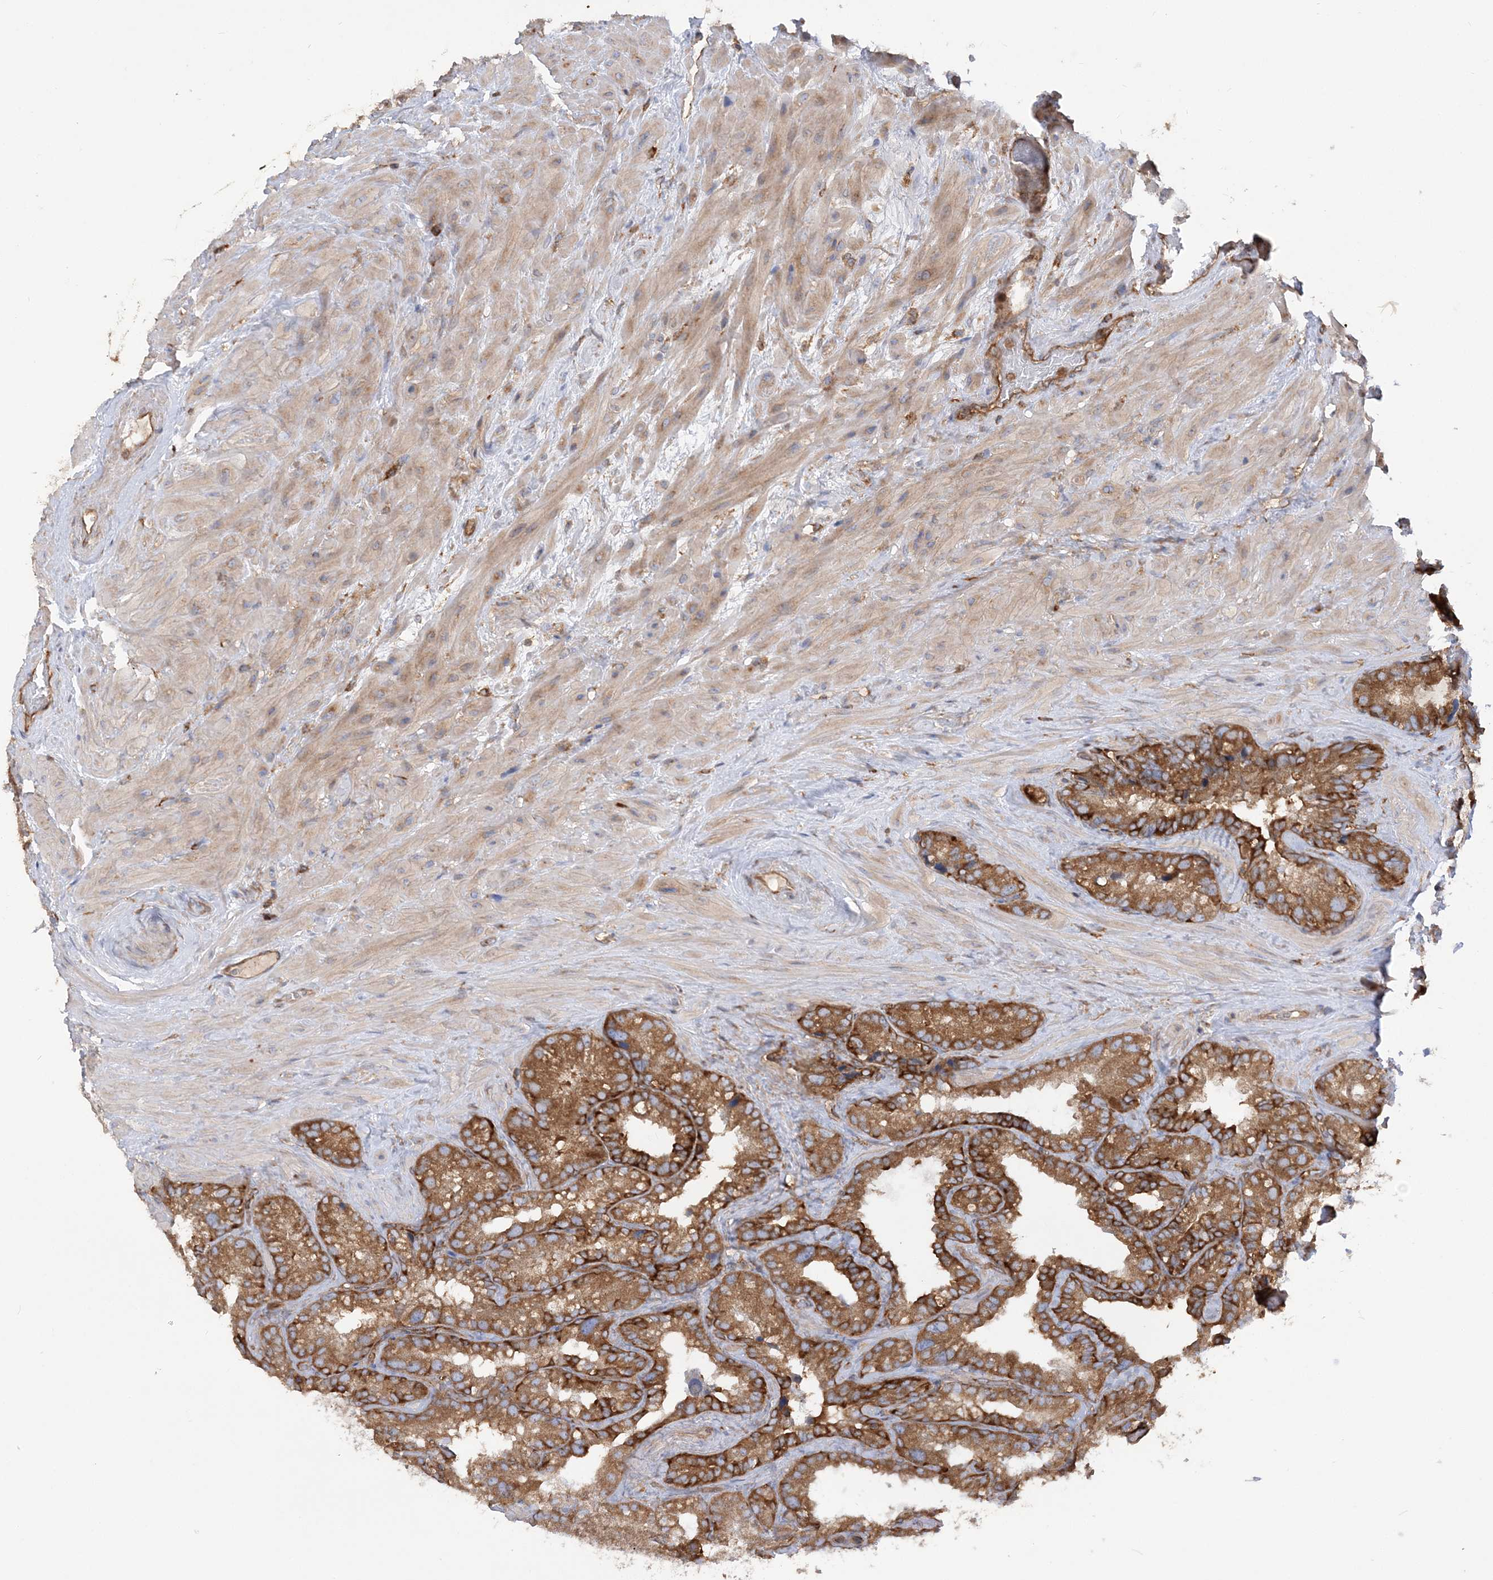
{"staining": {"intensity": "strong", "quantity": ">75%", "location": "cytoplasmic/membranous"}, "tissue": "seminal vesicle", "cell_type": "Glandular cells", "image_type": "normal", "snomed": [{"axis": "morphology", "description": "Normal tissue, NOS"}, {"axis": "topography", "description": "Prostate"}, {"axis": "topography", "description": "Seminal veicle"}], "caption": "Immunohistochemistry (IHC) photomicrograph of unremarkable seminal vesicle: human seminal vesicle stained using IHC reveals high levels of strong protein expression localized specifically in the cytoplasmic/membranous of glandular cells, appearing as a cytoplasmic/membranous brown color.", "gene": "TBC1D5", "patient": {"sex": "male", "age": 68}}